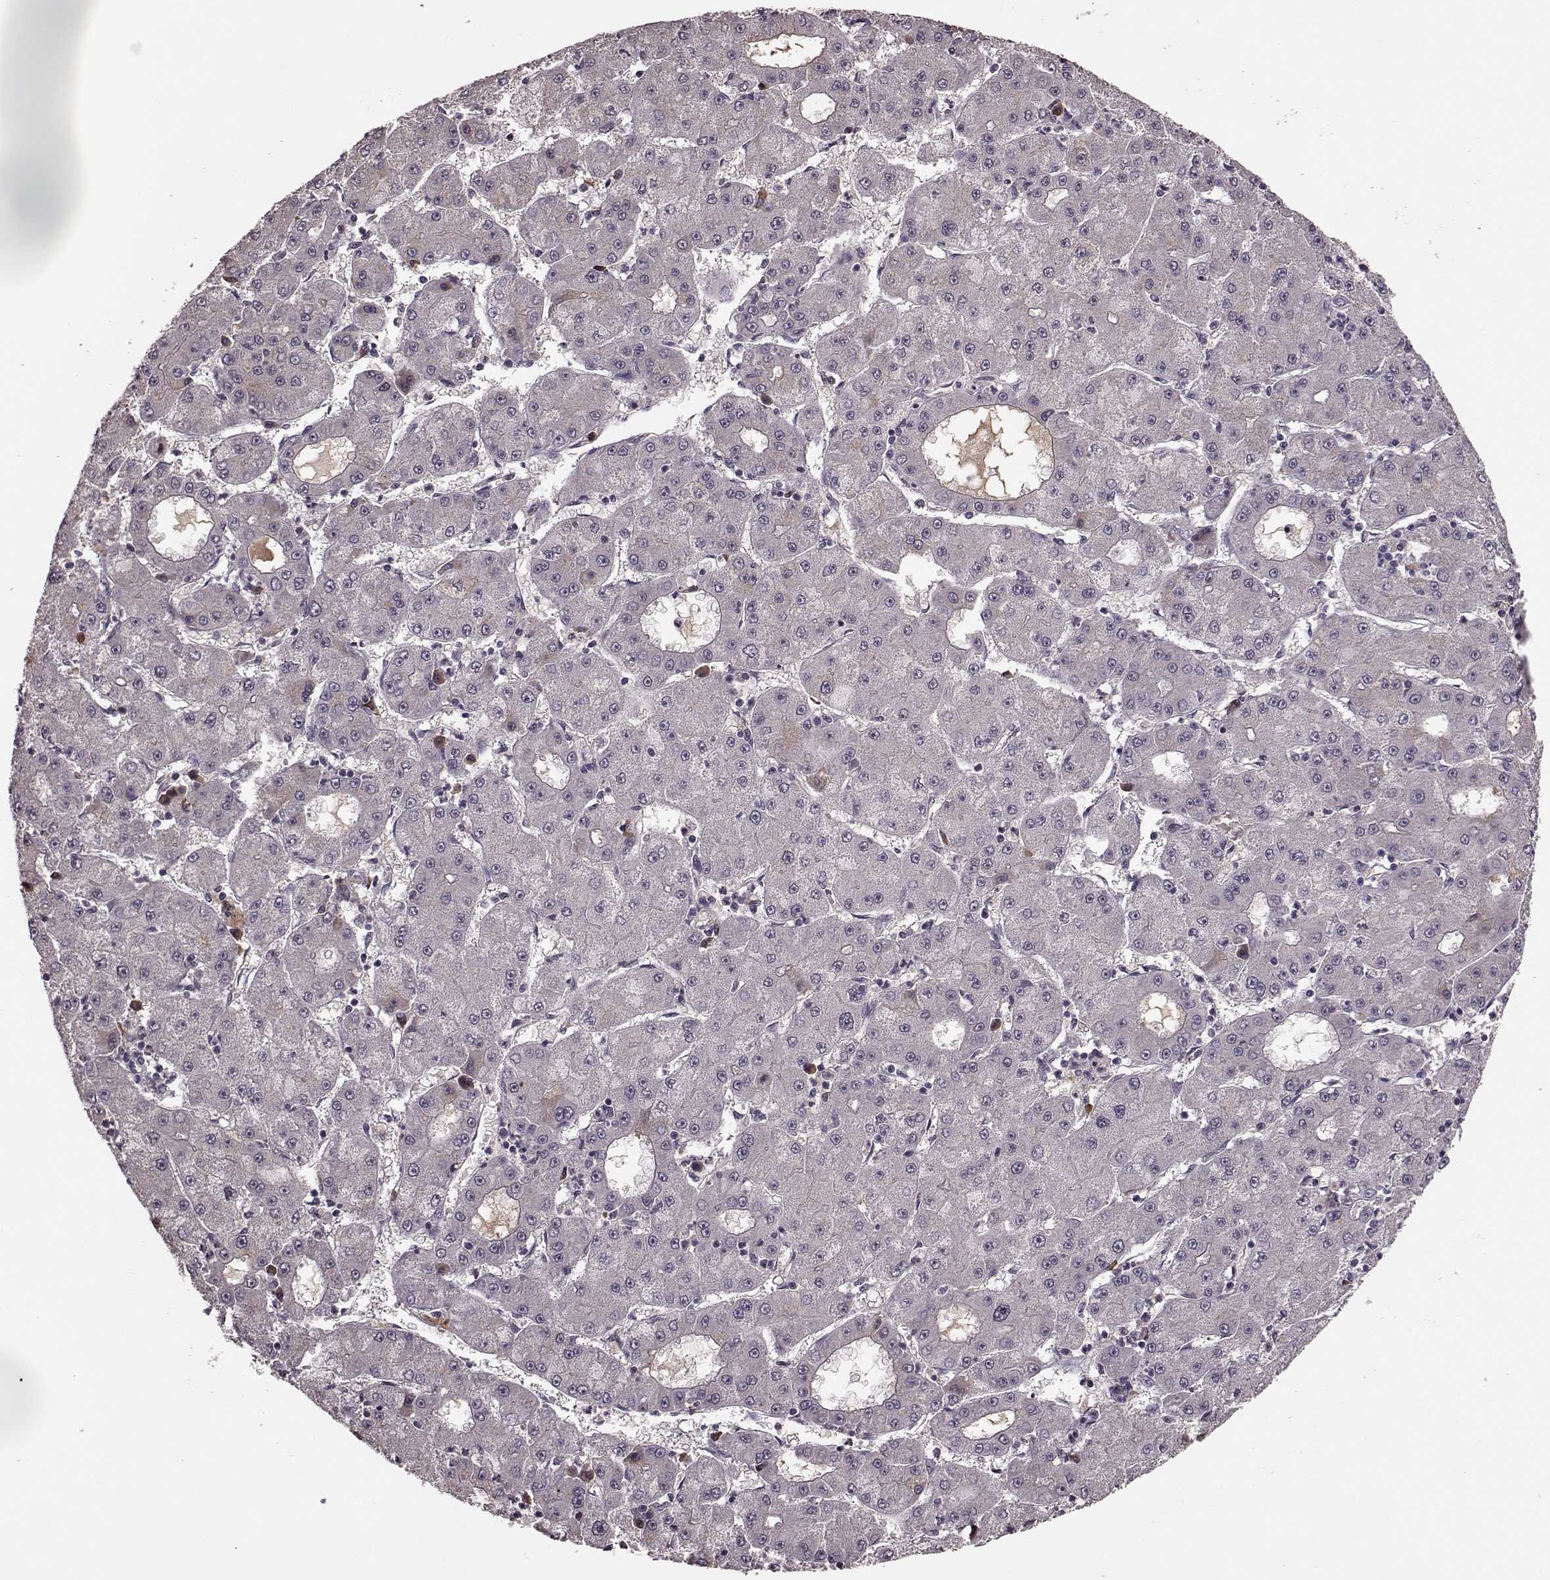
{"staining": {"intensity": "negative", "quantity": "none", "location": "none"}, "tissue": "liver cancer", "cell_type": "Tumor cells", "image_type": "cancer", "snomed": [{"axis": "morphology", "description": "Carcinoma, Hepatocellular, NOS"}, {"axis": "topography", "description": "Liver"}], "caption": "Tumor cells show no significant positivity in liver cancer (hepatocellular carcinoma).", "gene": "NRL", "patient": {"sex": "male", "age": 73}}